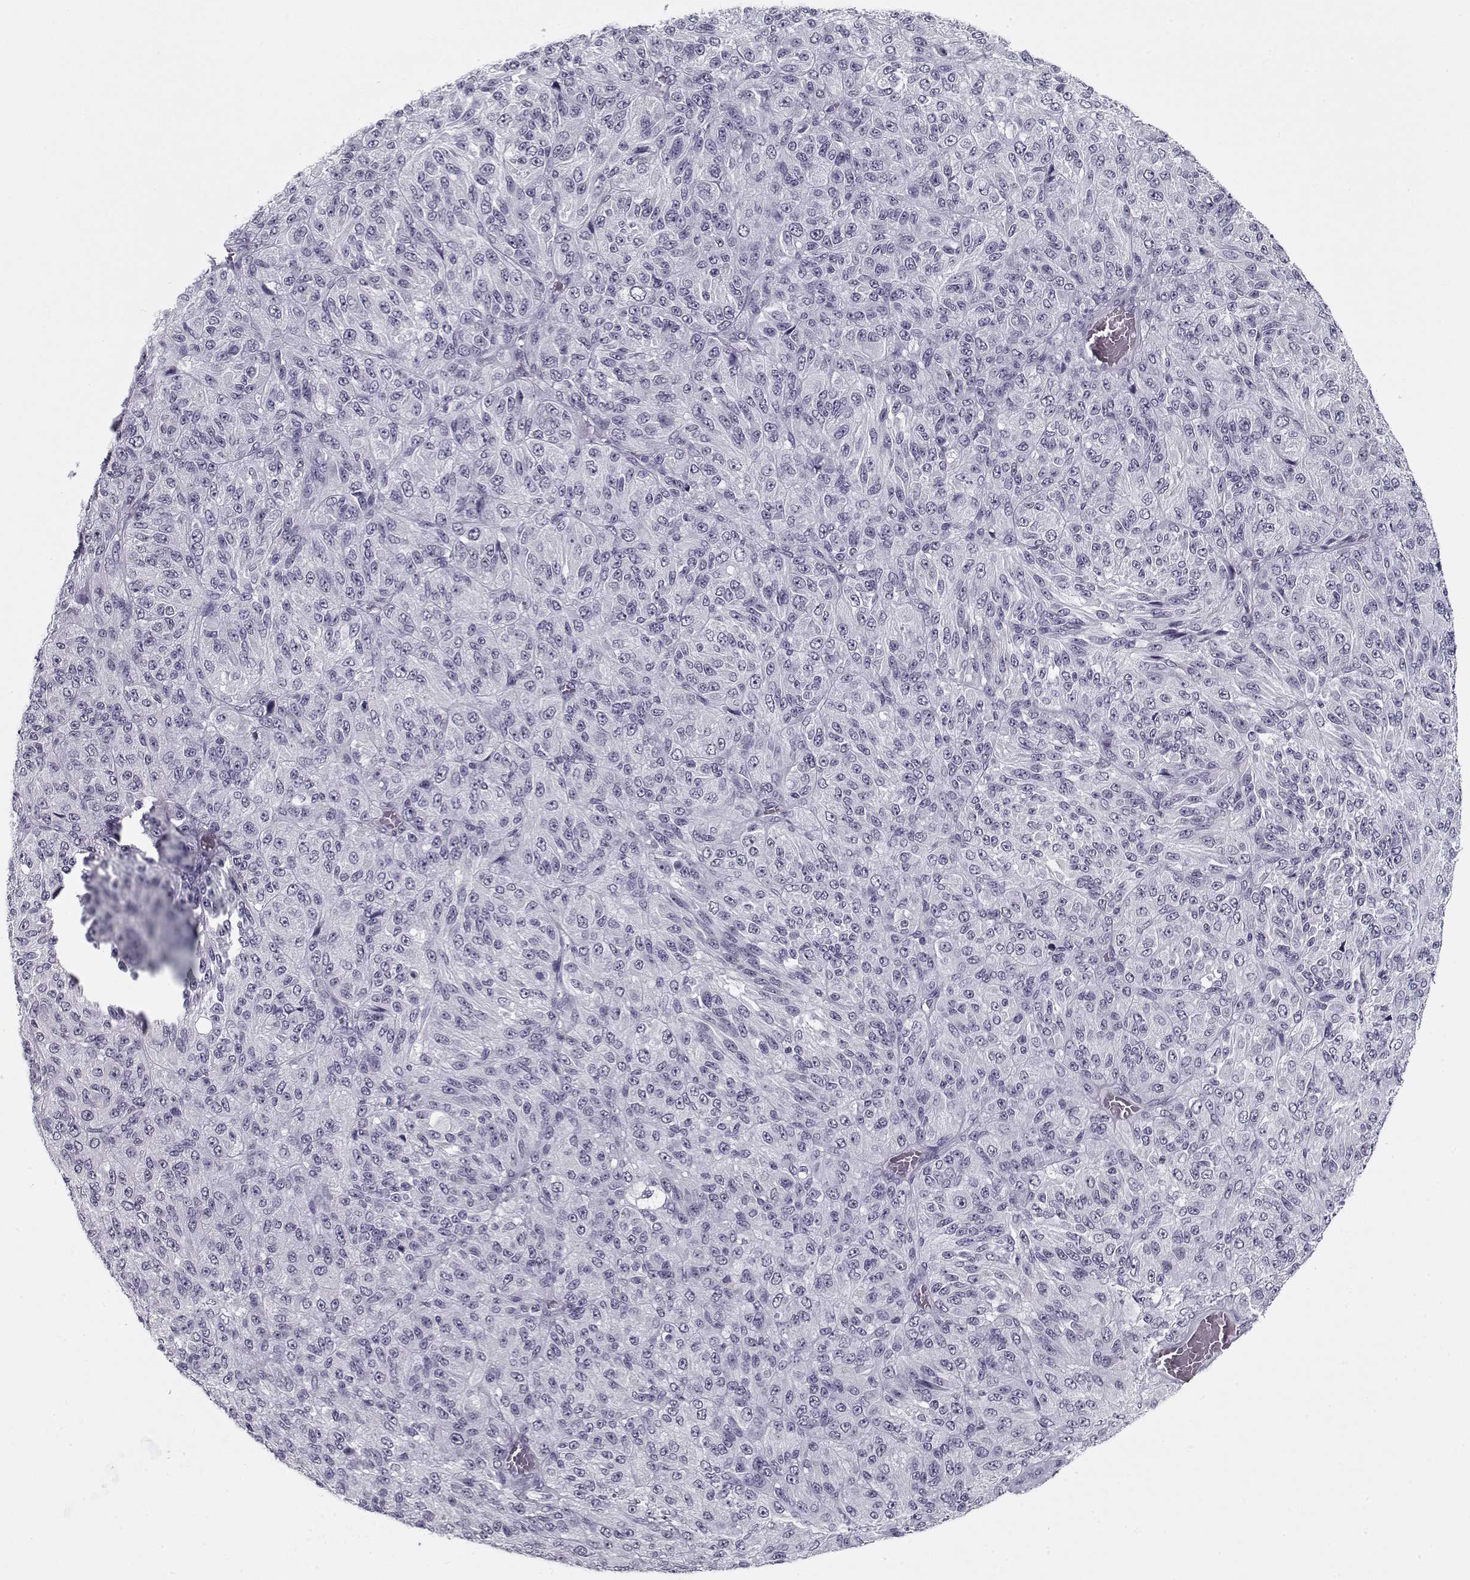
{"staining": {"intensity": "negative", "quantity": "none", "location": "none"}, "tissue": "melanoma", "cell_type": "Tumor cells", "image_type": "cancer", "snomed": [{"axis": "morphology", "description": "Malignant melanoma, Metastatic site"}, {"axis": "topography", "description": "Brain"}], "caption": "Protein analysis of melanoma exhibits no significant staining in tumor cells.", "gene": "SPACA9", "patient": {"sex": "female", "age": 56}}